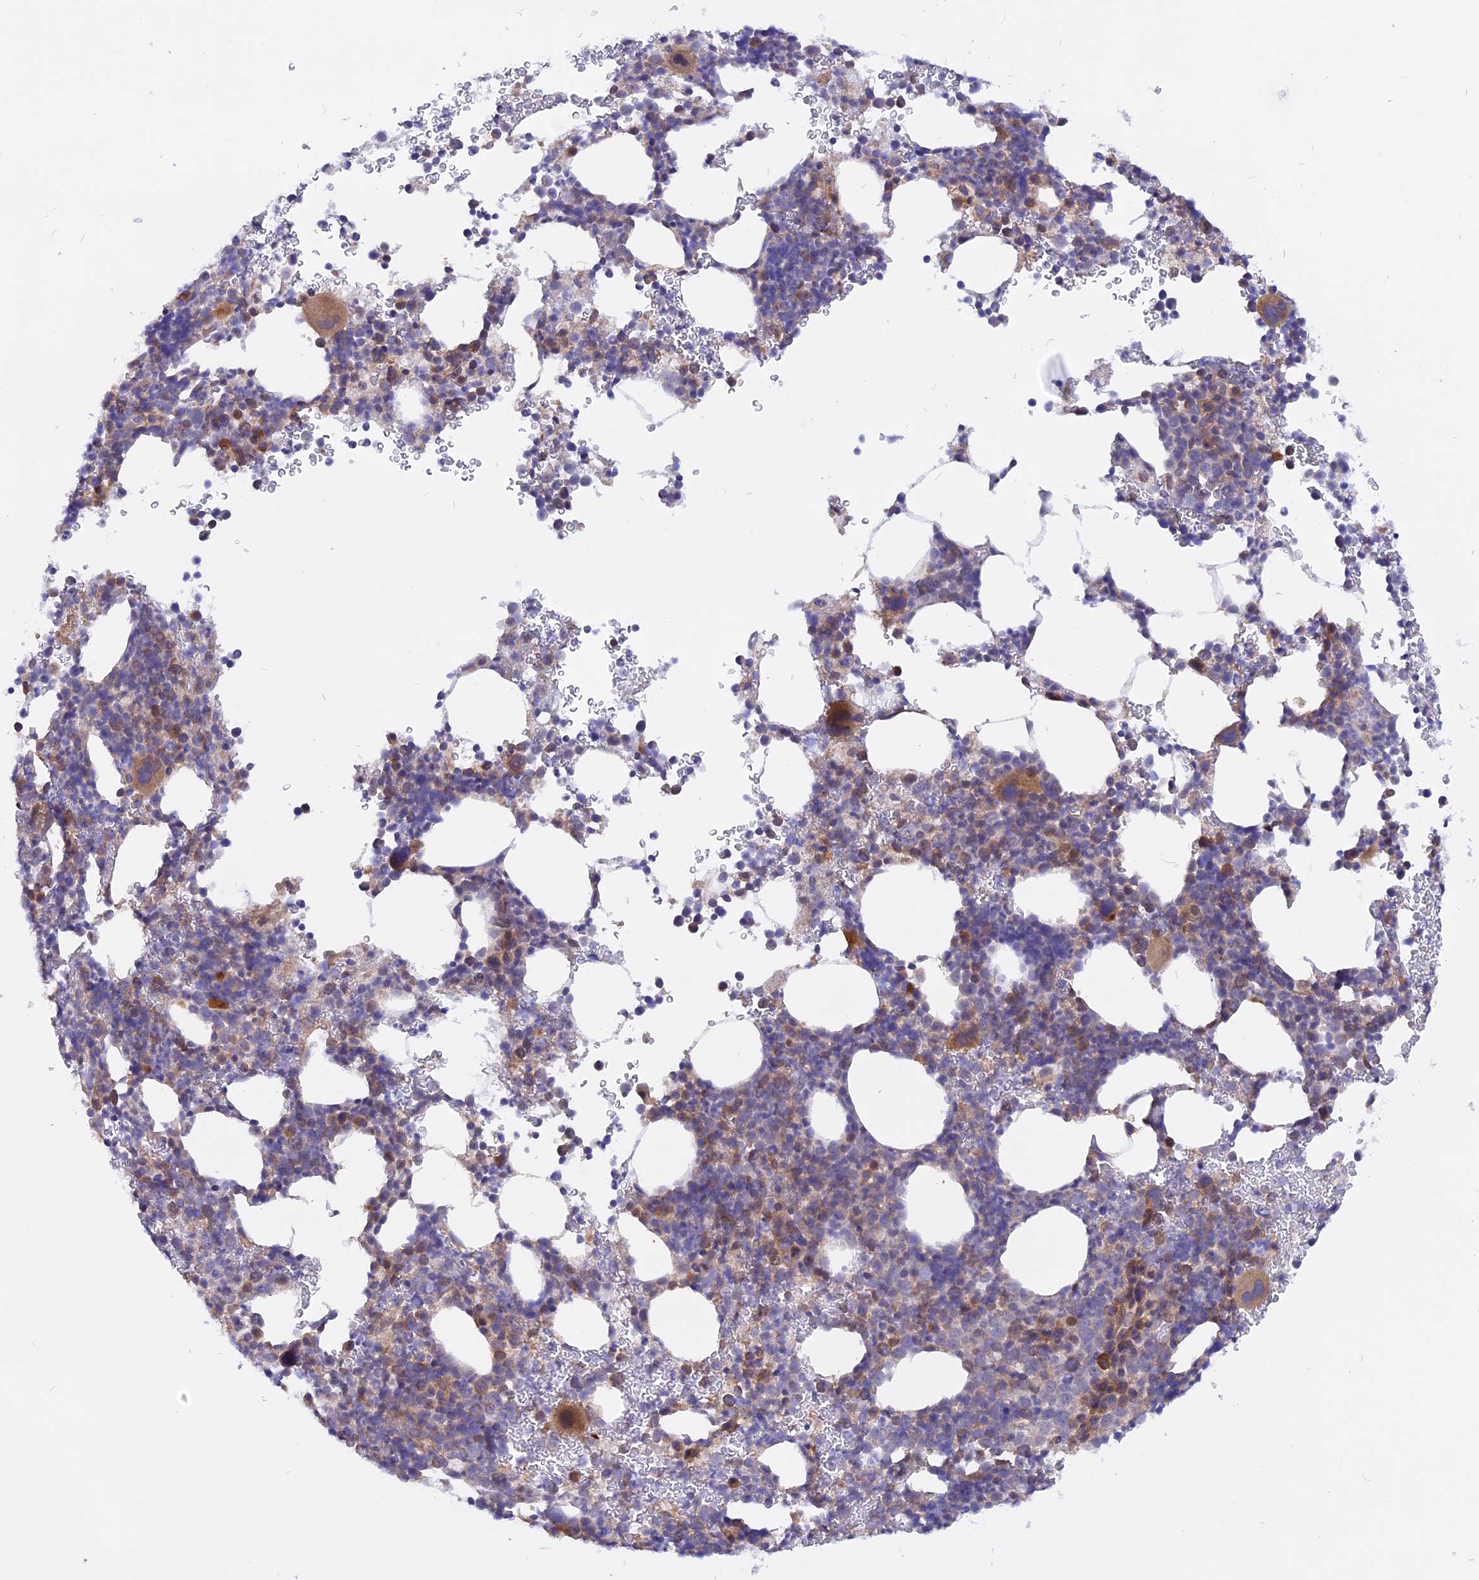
{"staining": {"intensity": "moderate", "quantity": "<25%", "location": "cytoplasmic/membranous"}, "tissue": "bone marrow", "cell_type": "Hematopoietic cells", "image_type": "normal", "snomed": [{"axis": "morphology", "description": "Normal tissue, NOS"}, {"axis": "topography", "description": "Bone marrow"}], "caption": "A high-resolution photomicrograph shows immunohistochemistry staining of benign bone marrow, which shows moderate cytoplasmic/membranous positivity in approximately <25% of hematopoietic cells.", "gene": "HYCC1", "patient": {"sex": "female", "age": 82}}